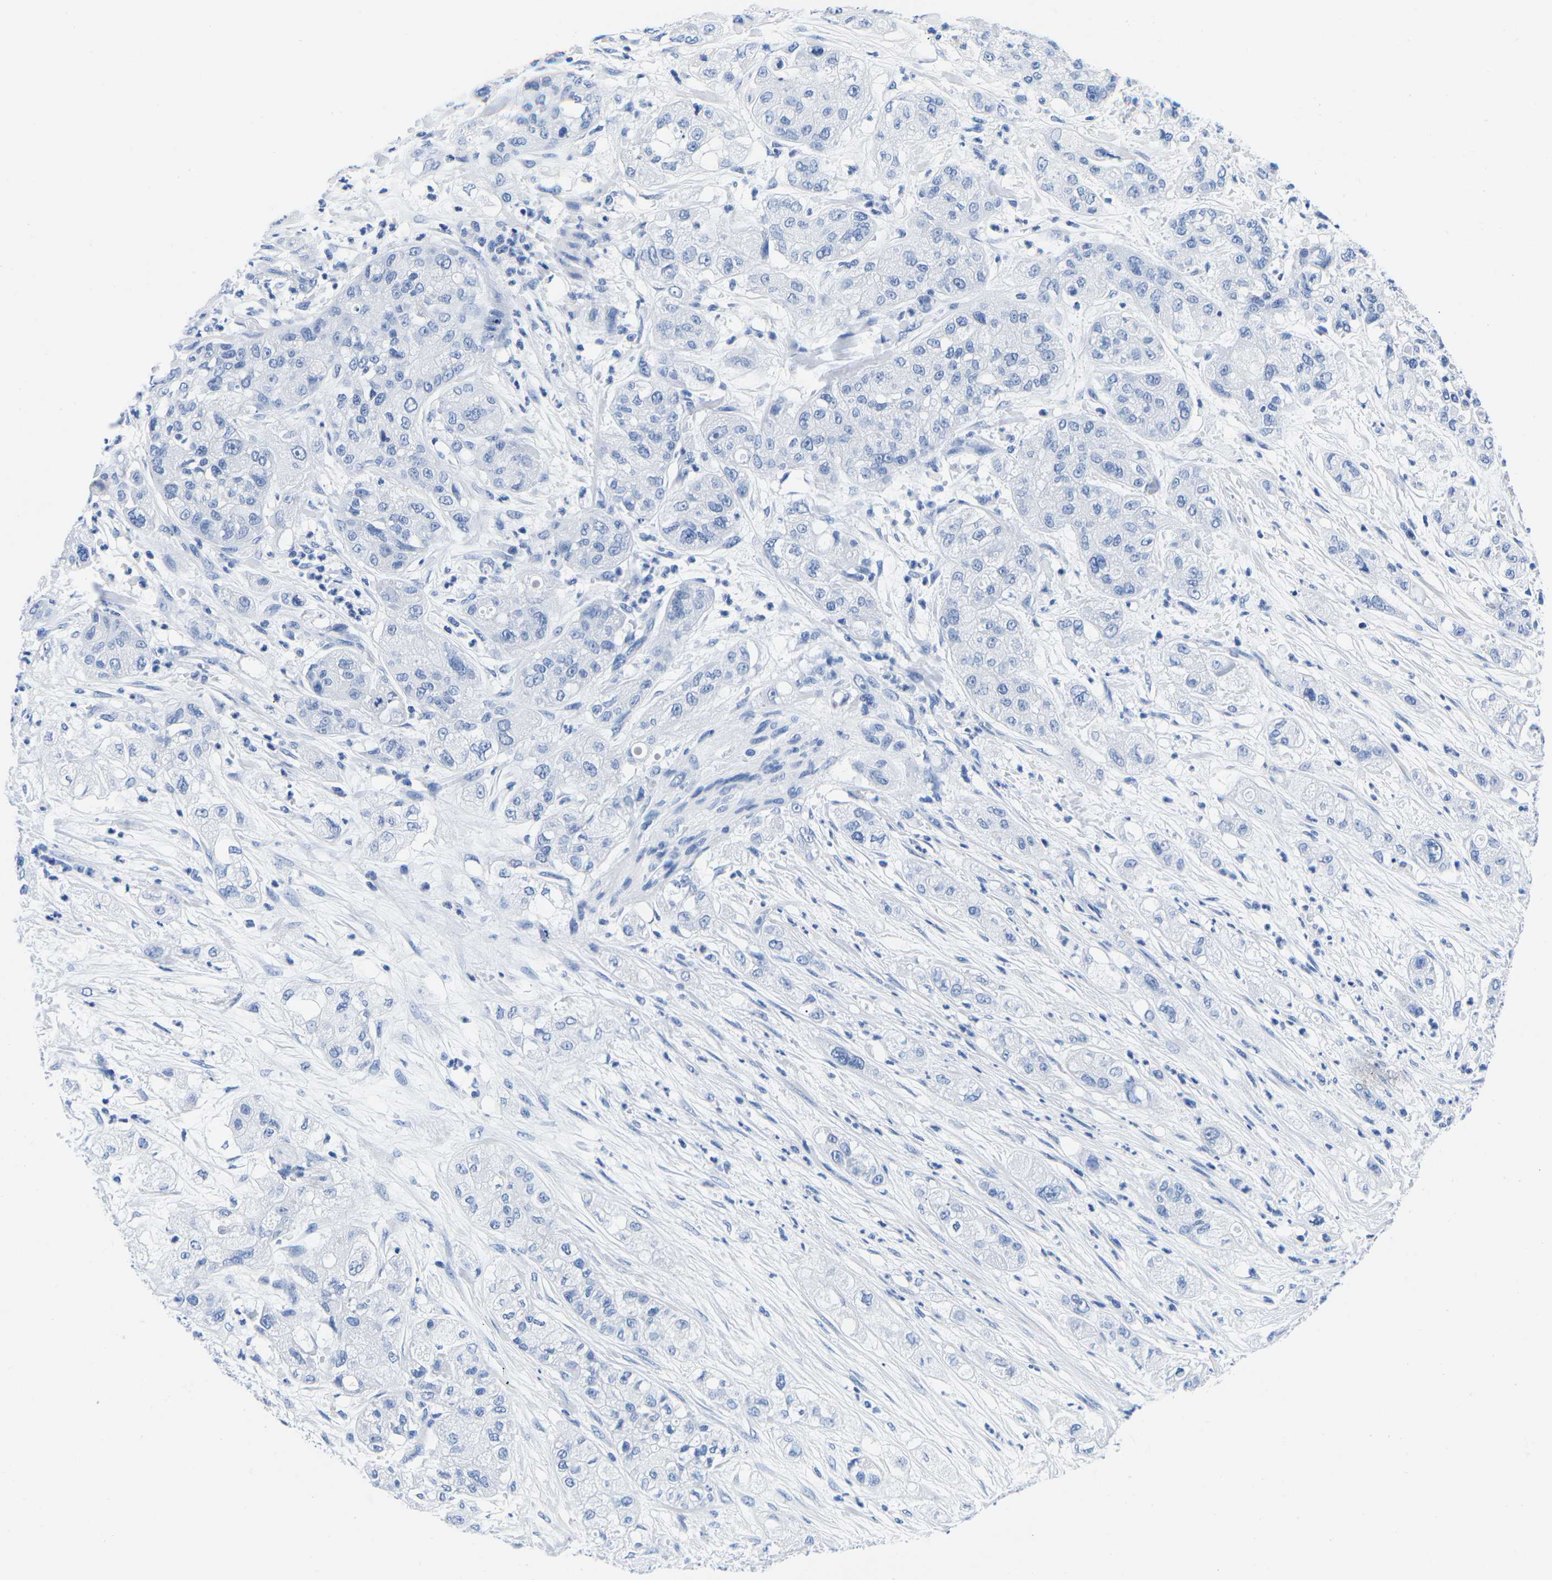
{"staining": {"intensity": "negative", "quantity": "none", "location": "none"}, "tissue": "pancreatic cancer", "cell_type": "Tumor cells", "image_type": "cancer", "snomed": [{"axis": "morphology", "description": "Adenocarcinoma, NOS"}, {"axis": "topography", "description": "Pancreas"}], "caption": "Pancreatic adenocarcinoma was stained to show a protein in brown. There is no significant staining in tumor cells.", "gene": "CYP1A2", "patient": {"sex": "female", "age": 78}}